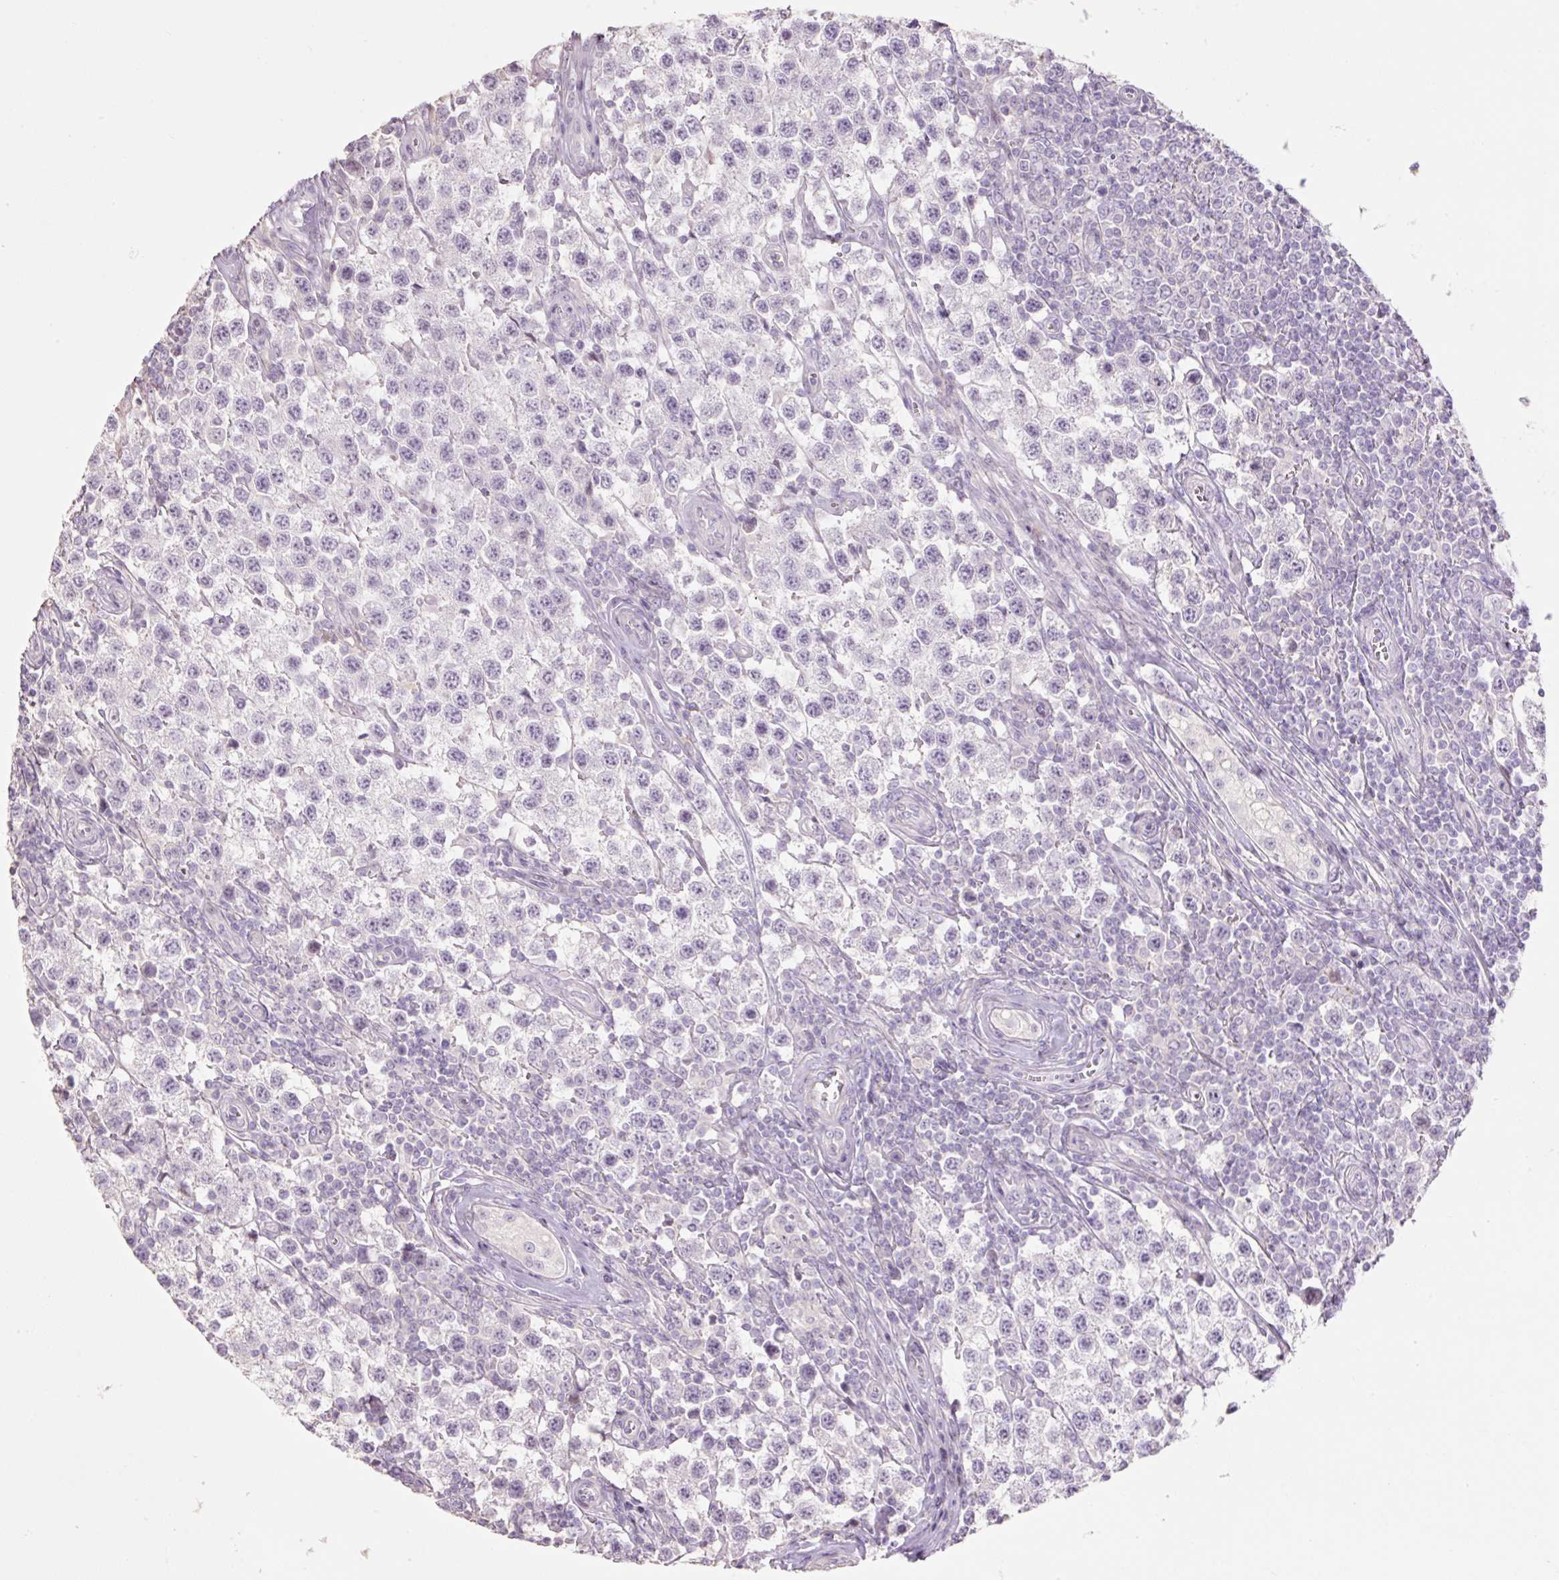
{"staining": {"intensity": "negative", "quantity": "none", "location": "none"}, "tissue": "testis cancer", "cell_type": "Tumor cells", "image_type": "cancer", "snomed": [{"axis": "morphology", "description": "Seminoma, NOS"}, {"axis": "topography", "description": "Testis"}], "caption": "Immunohistochemical staining of human testis cancer (seminoma) exhibits no significant positivity in tumor cells.", "gene": "ZNF552", "patient": {"sex": "male", "age": 34}}